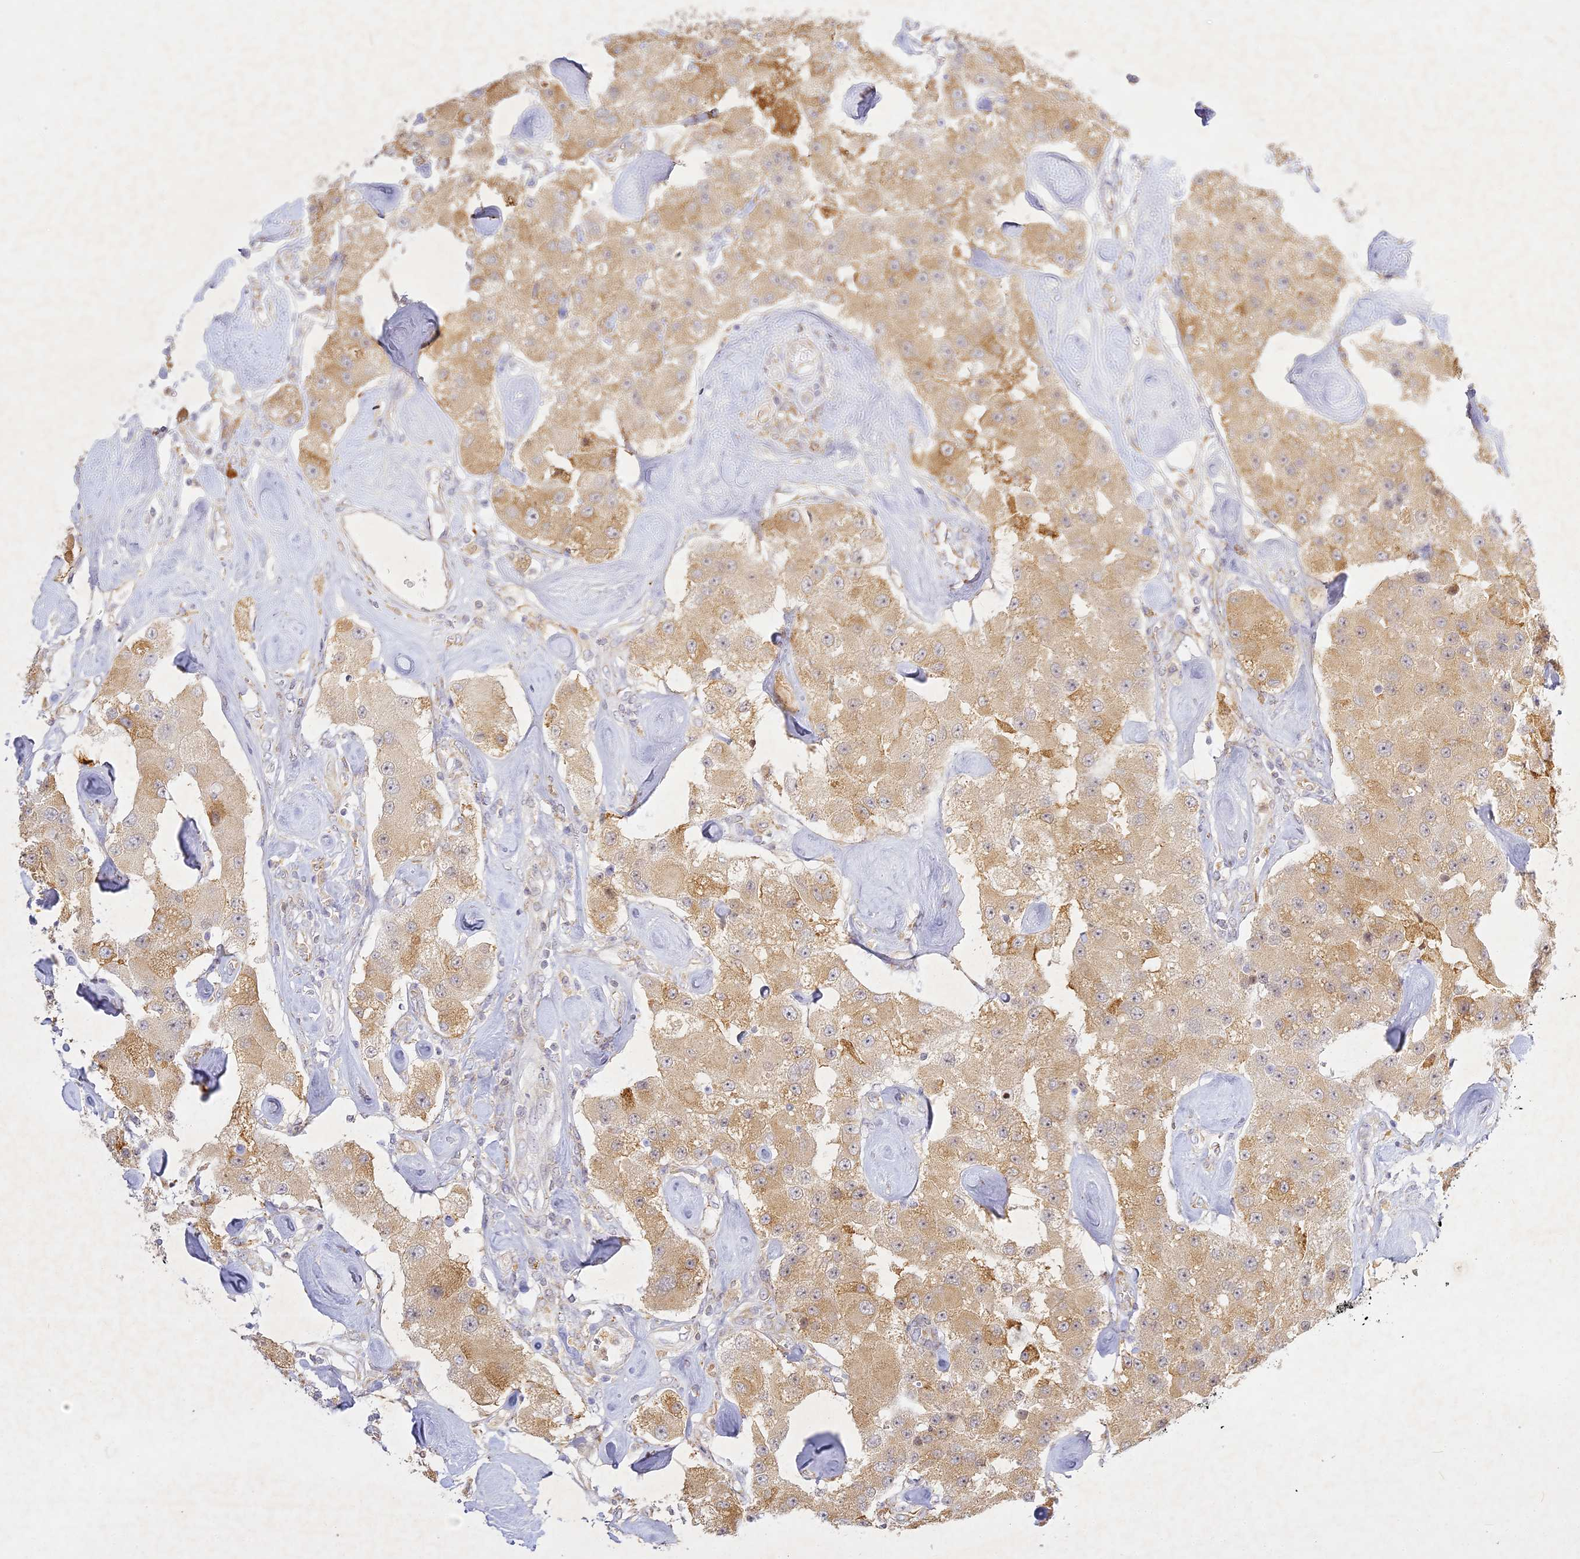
{"staining": {"intensity": "moderate", "quantity": ">75%", "location": "cytoplasmic/membranous"}, "tissue": "carcinoid", "cell_type": "Tumor cells", "image_type": "cancer", "snomed": [{"axis": "morphology", "description": "Carcinoid, malignant, NOS"}, {"axis": "topography", "description": "Pancreas"}], "caption": "DAB immunohistochemical staining of malignant carcinoid exhibits moderate cytoplasmic/membranous protein positivity in about >75% of tumor cells. (IHC, brightfield microscopy, high magnification).", "gene": "SLC30A5", "patient": {"sex": "male", "age": 41}}